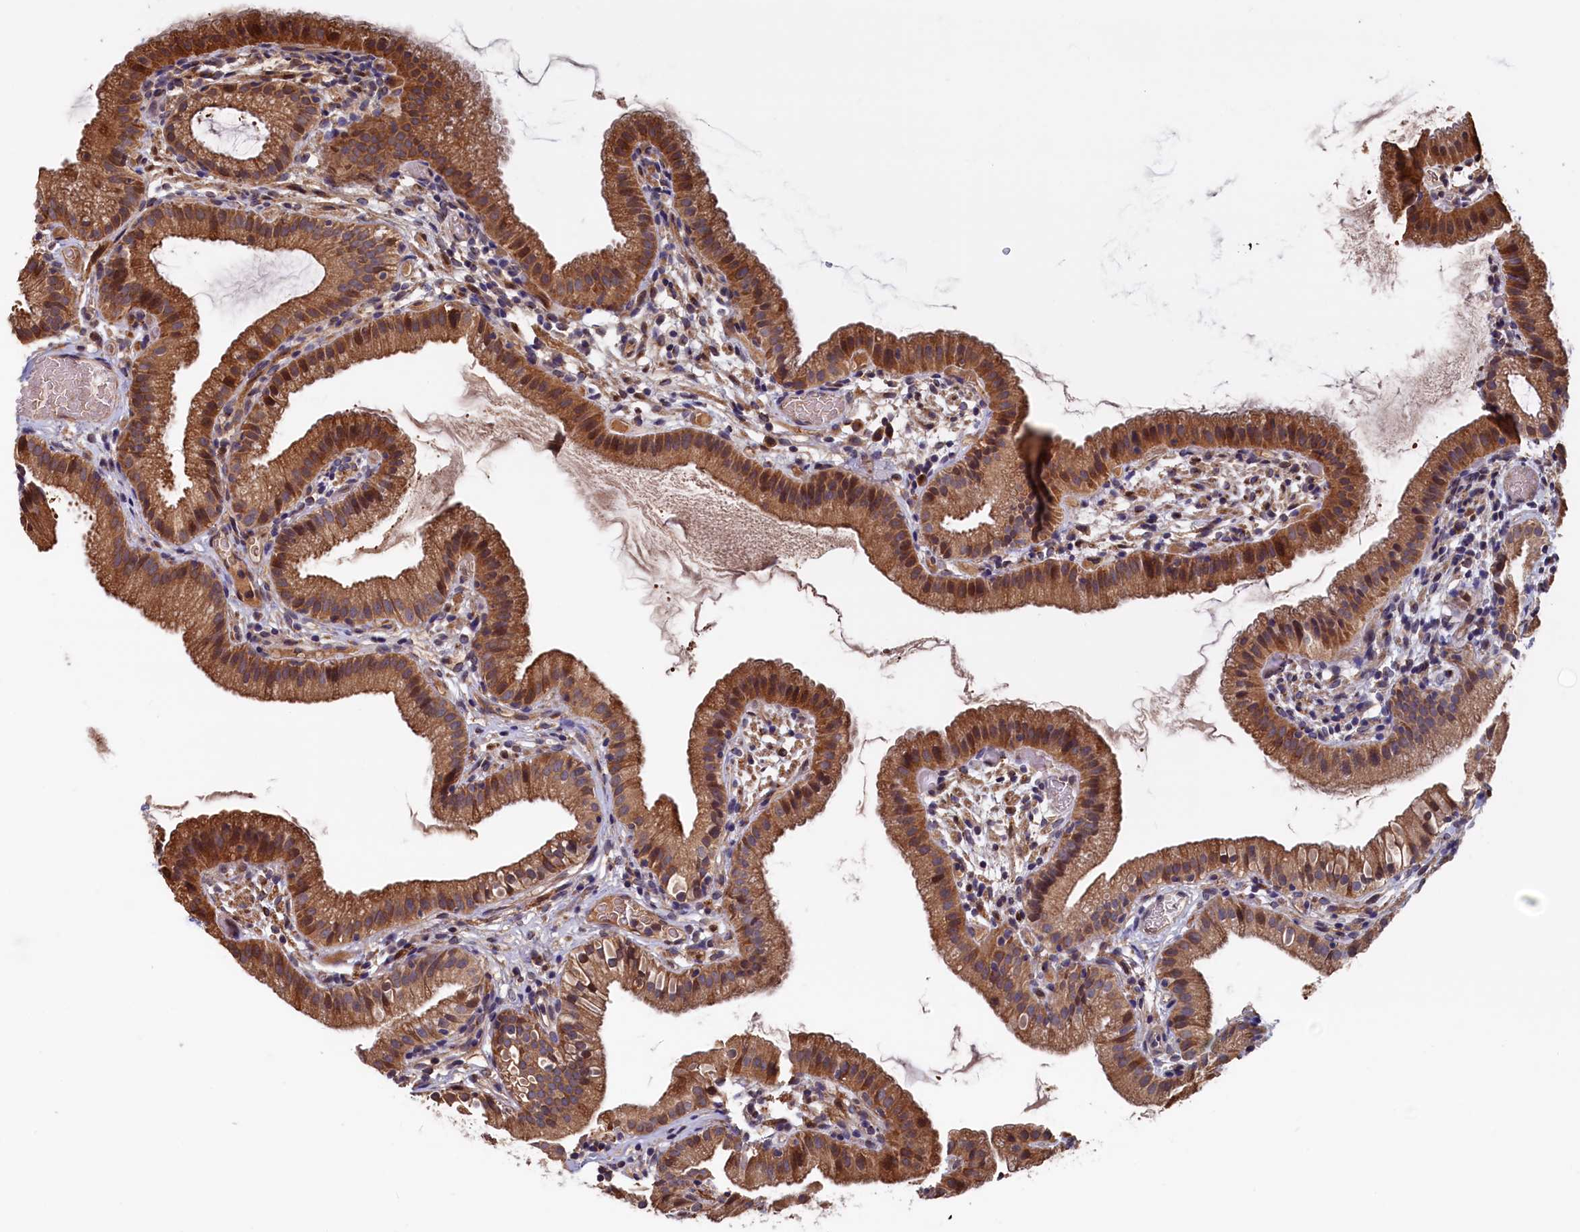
{"staining": {"intensity": "moderate", "quantity": ">75%", "location": "cytoplasmic/membranous"}, "tissue": "gallbladder", "cell_type": "Glandular cells", "image_type": "normal", "snomed": [{"axis": "morphology", "description": "Normal tissue, NOS"}, {"axis": "topography", "description": "Gallbladder"}], "caption": "This histopathology image shows IHC staining of unremarkable human gallbladder, with medium moderate cytoplasmic/membranous expression in approximately >75% of glandular cells.", "gene": "SLC12A4", "patient": {"sex": "female", "age": 46}}